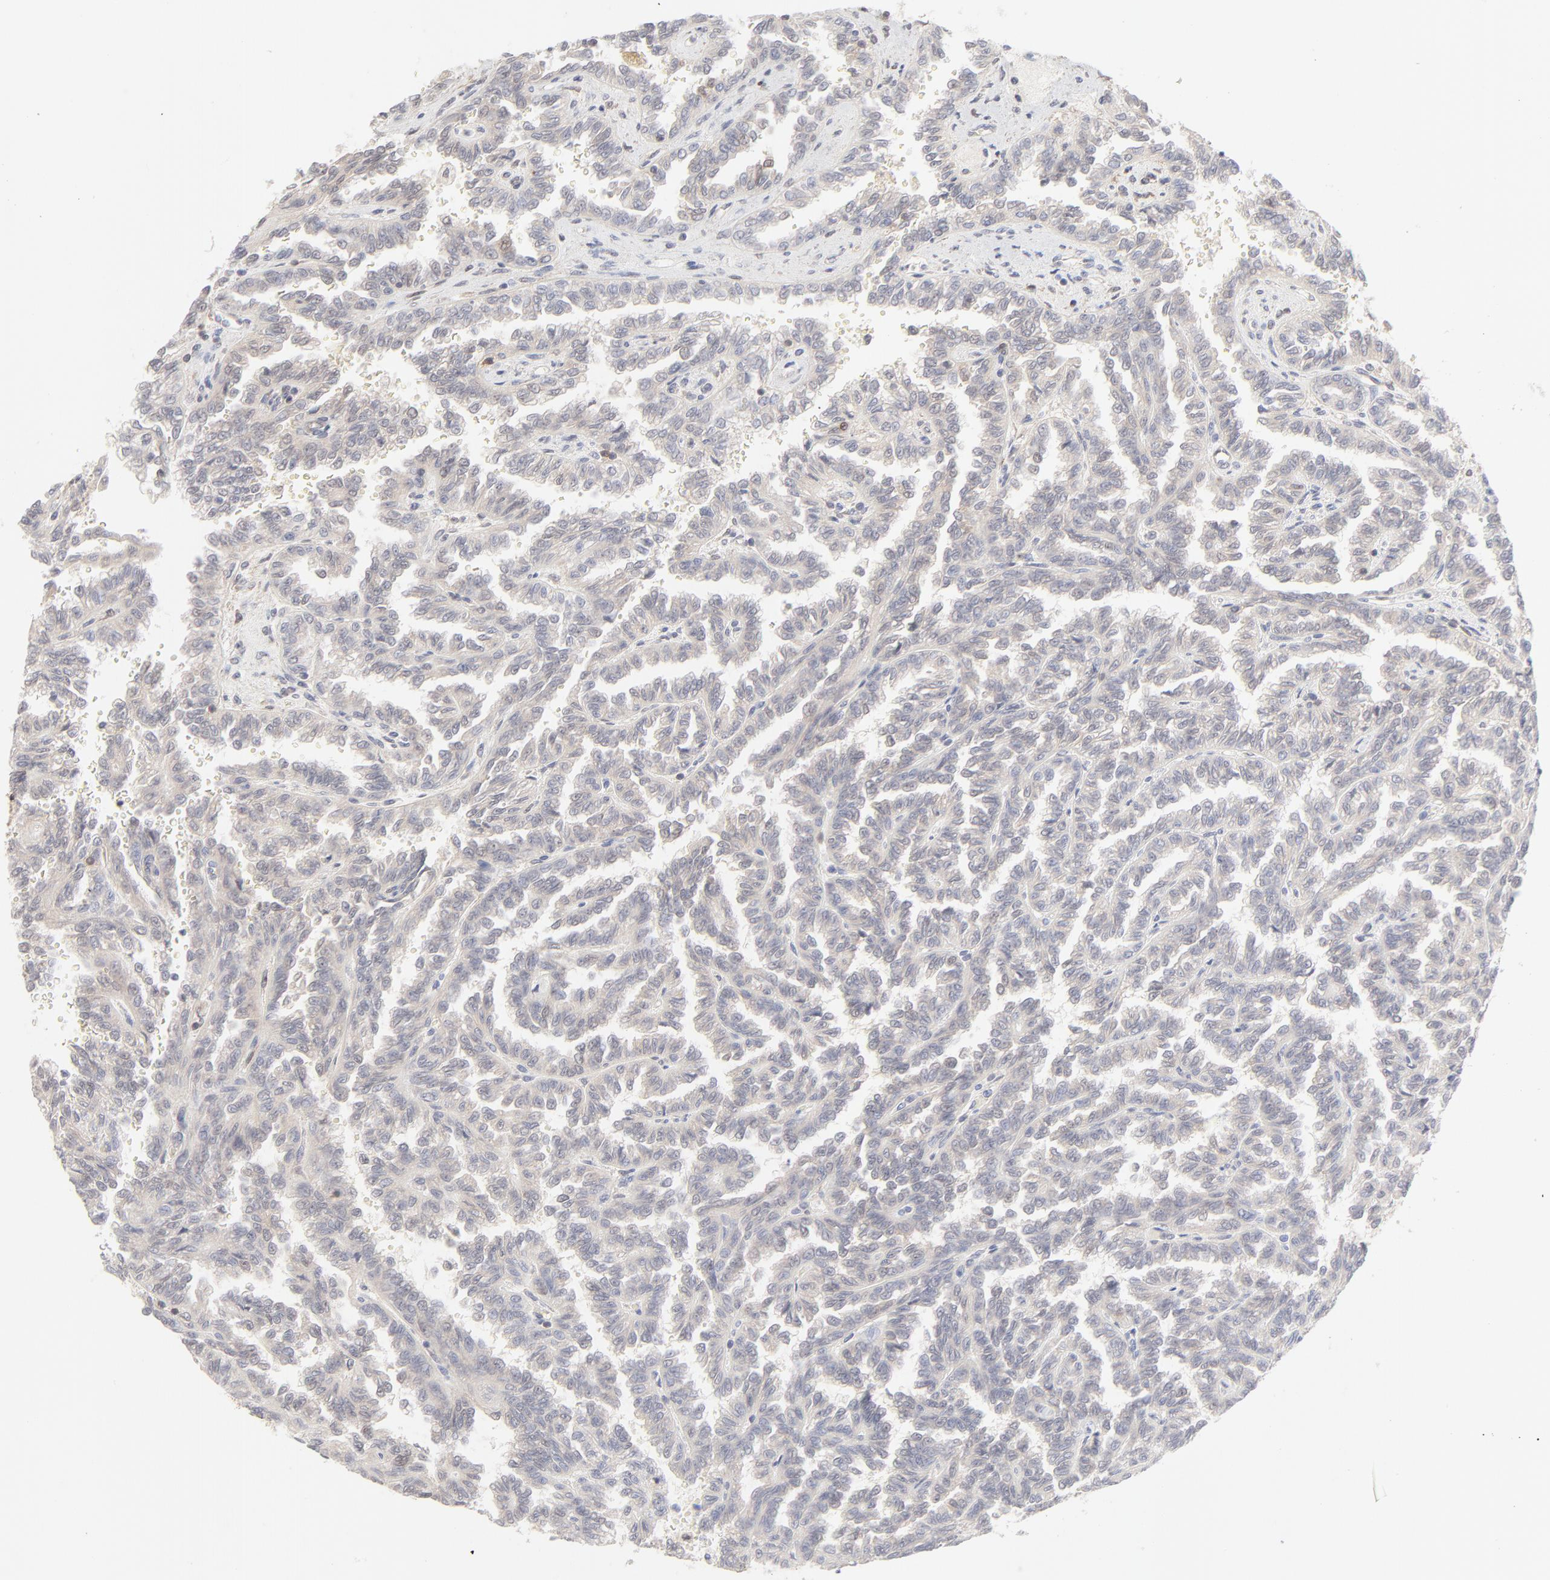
{"staining": {"intensity": "negative", "quantity": "none", "location": "none"}, "tissue": "renal cancer", "cell_type": "Tumor cells", "image_type": "cancer", "snomed": [{"axis": "morphology", "description": "Inflammation, NOS"}, {"axis": "morphology", "description": "Adenocarcinoma, NOS"}, {"axis": "topography", "description": "Kidney"}], "caption": "This photomicrograph is of renal cancer stained with IHC to label a protein in brown with the nuclei are counter-stained blue. There is no positivity in tumor cells.", "gene": "CDK6", "patient": {"sex": "male", "age": 68}}